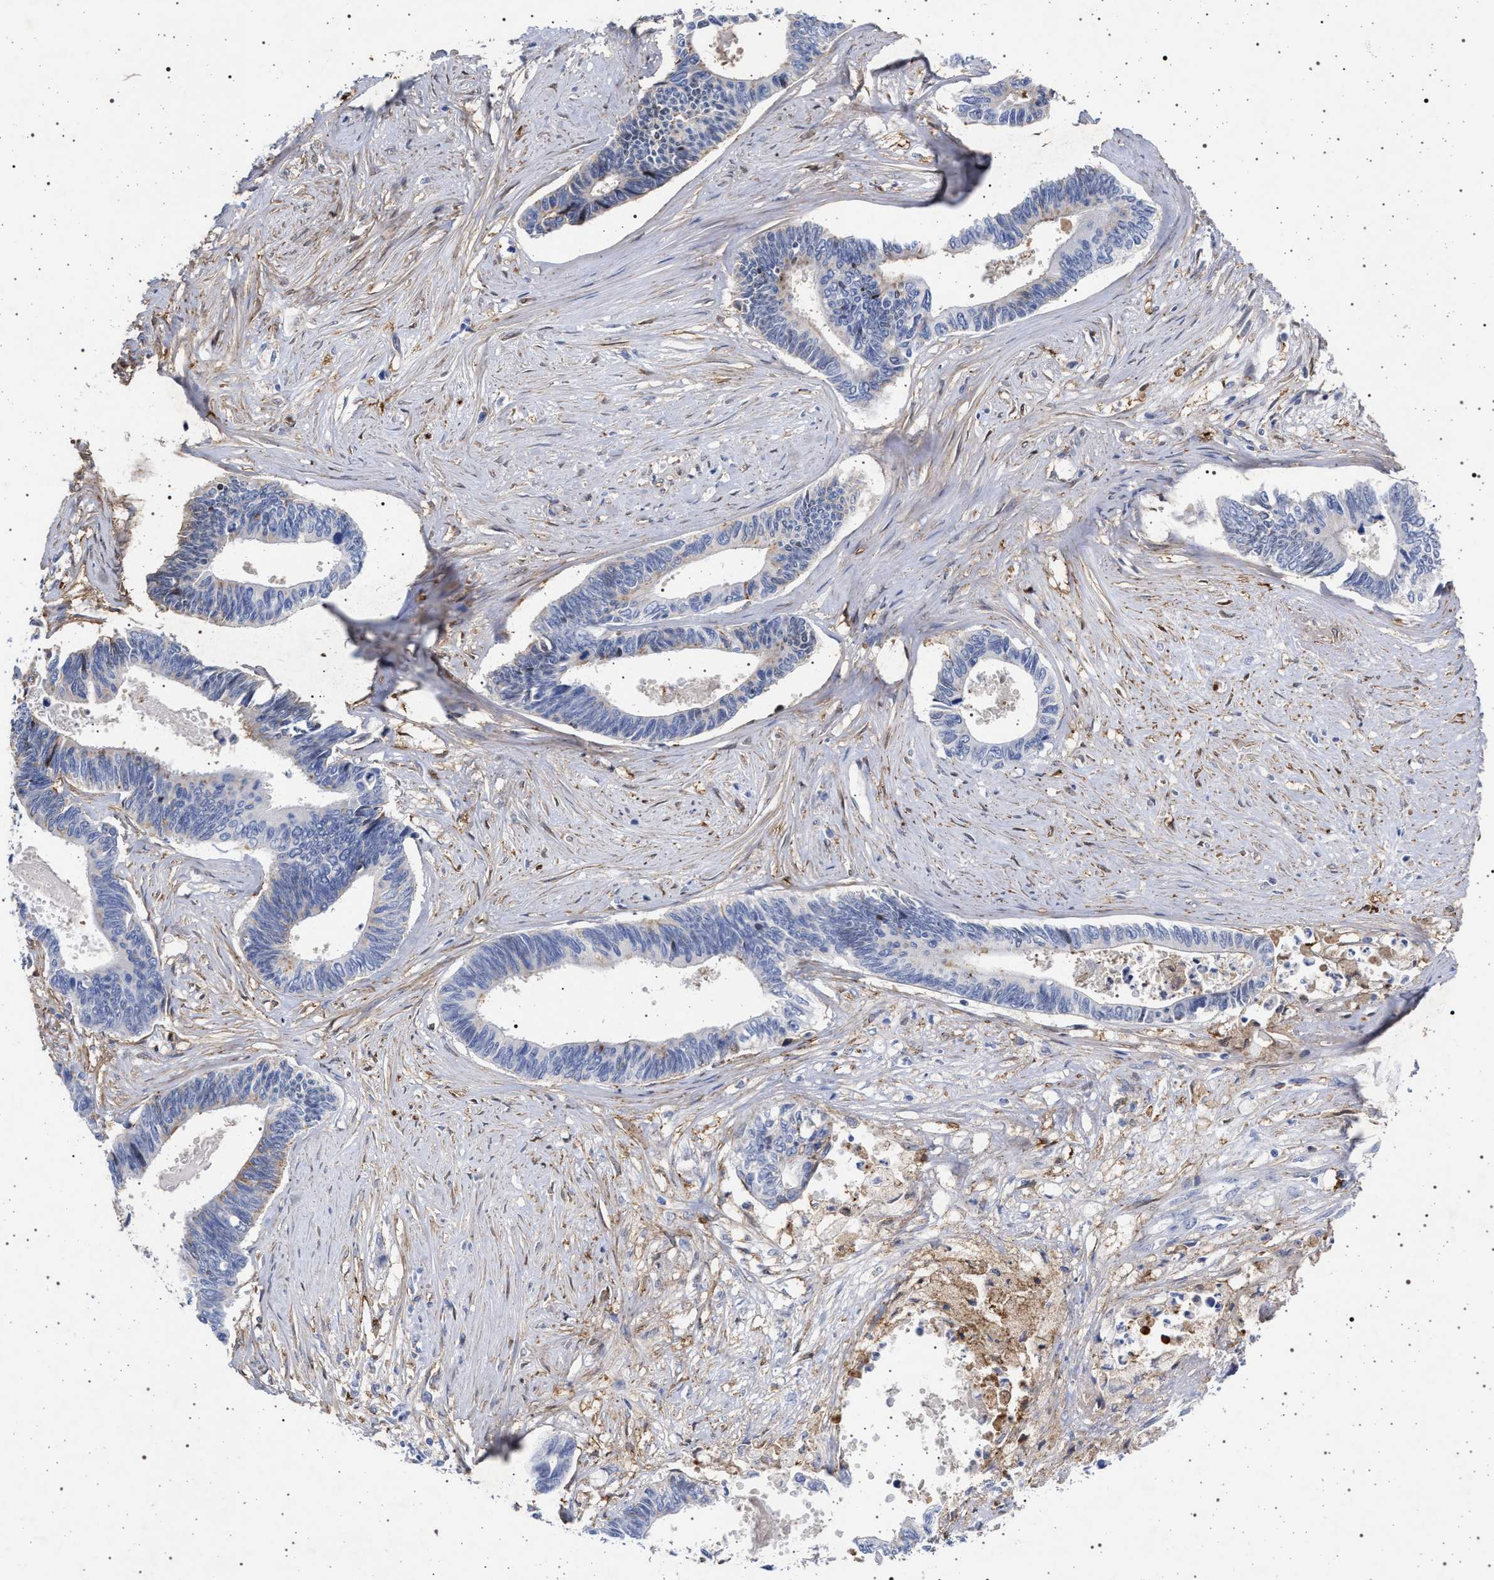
{"staining": {"intensity": "negative", "quantity": "none", "location": "none"}, "tissue": "pancreatic cancer", "cell_type": "Tumor cells", "image_type": "cancer", "snomed": [{"axis": "morphology", "description": "Adenocarcinoma, NOS"}, {"axis": "topography", "description": "Pancreas"}], "caption": "This is an IHC photomicrograph of human pancreatic adenocarcinoma. There is no staining in tumor cells.", "gene": "PLG", "patient": {"sex": "female", "age": 70}}